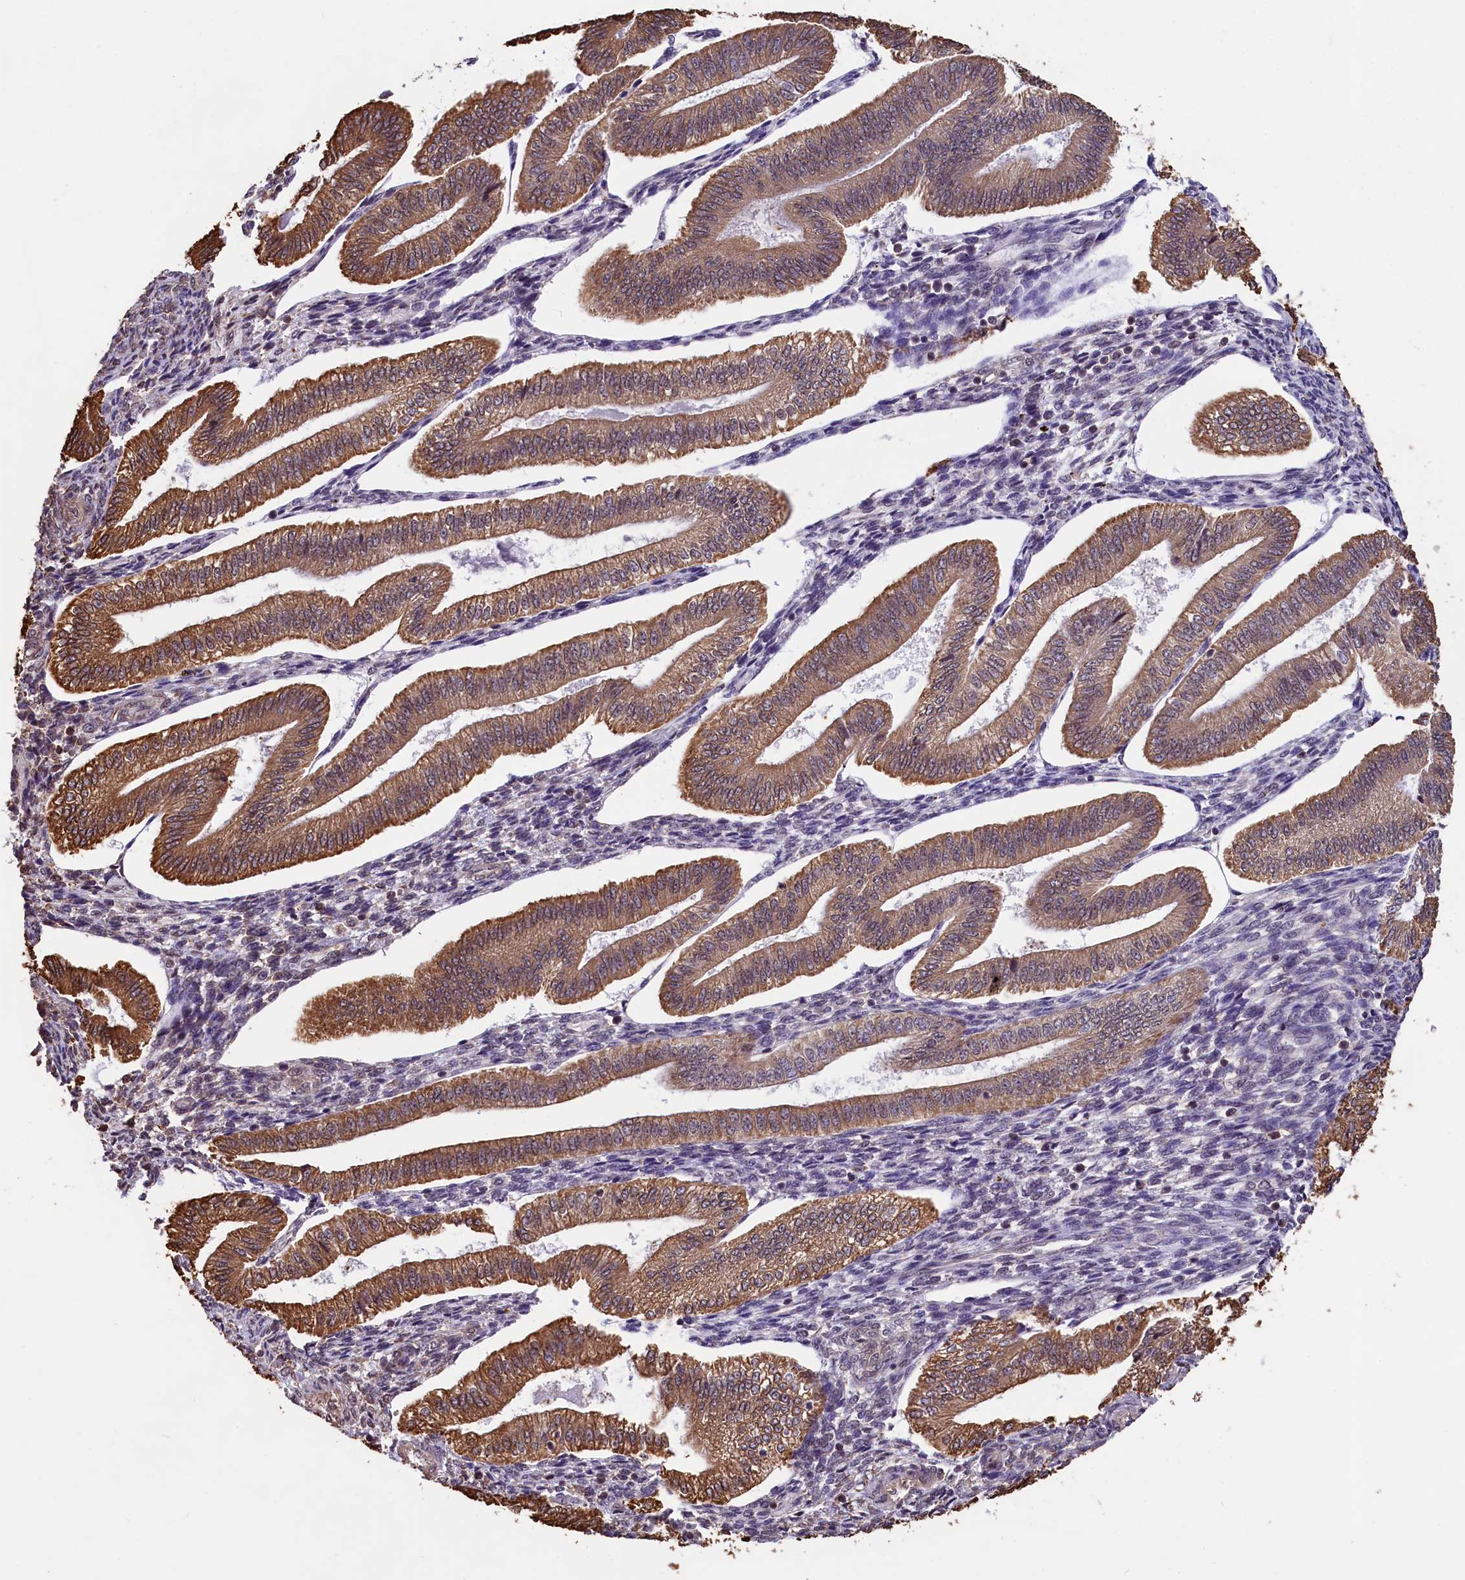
{"staining": {"intensity": "moderate", "quantity": "<25%", "location": "nuclear"}, "tissue": "endometrium", "cell_type": "Cells in endometrial stroma", "image_type": "normal", "snomed": [{"axis": "morphology", "description": "Normal tissue, NOS"}, {"axis": "topography", "description": "Endometrium"}], "caption": "An image of endometrium stained for a protein displays moderate nuclear brown staining in cells in endometrial stroma.", "gene": "ZC3H4", "patient": {"sex": "female", "age": 34}}